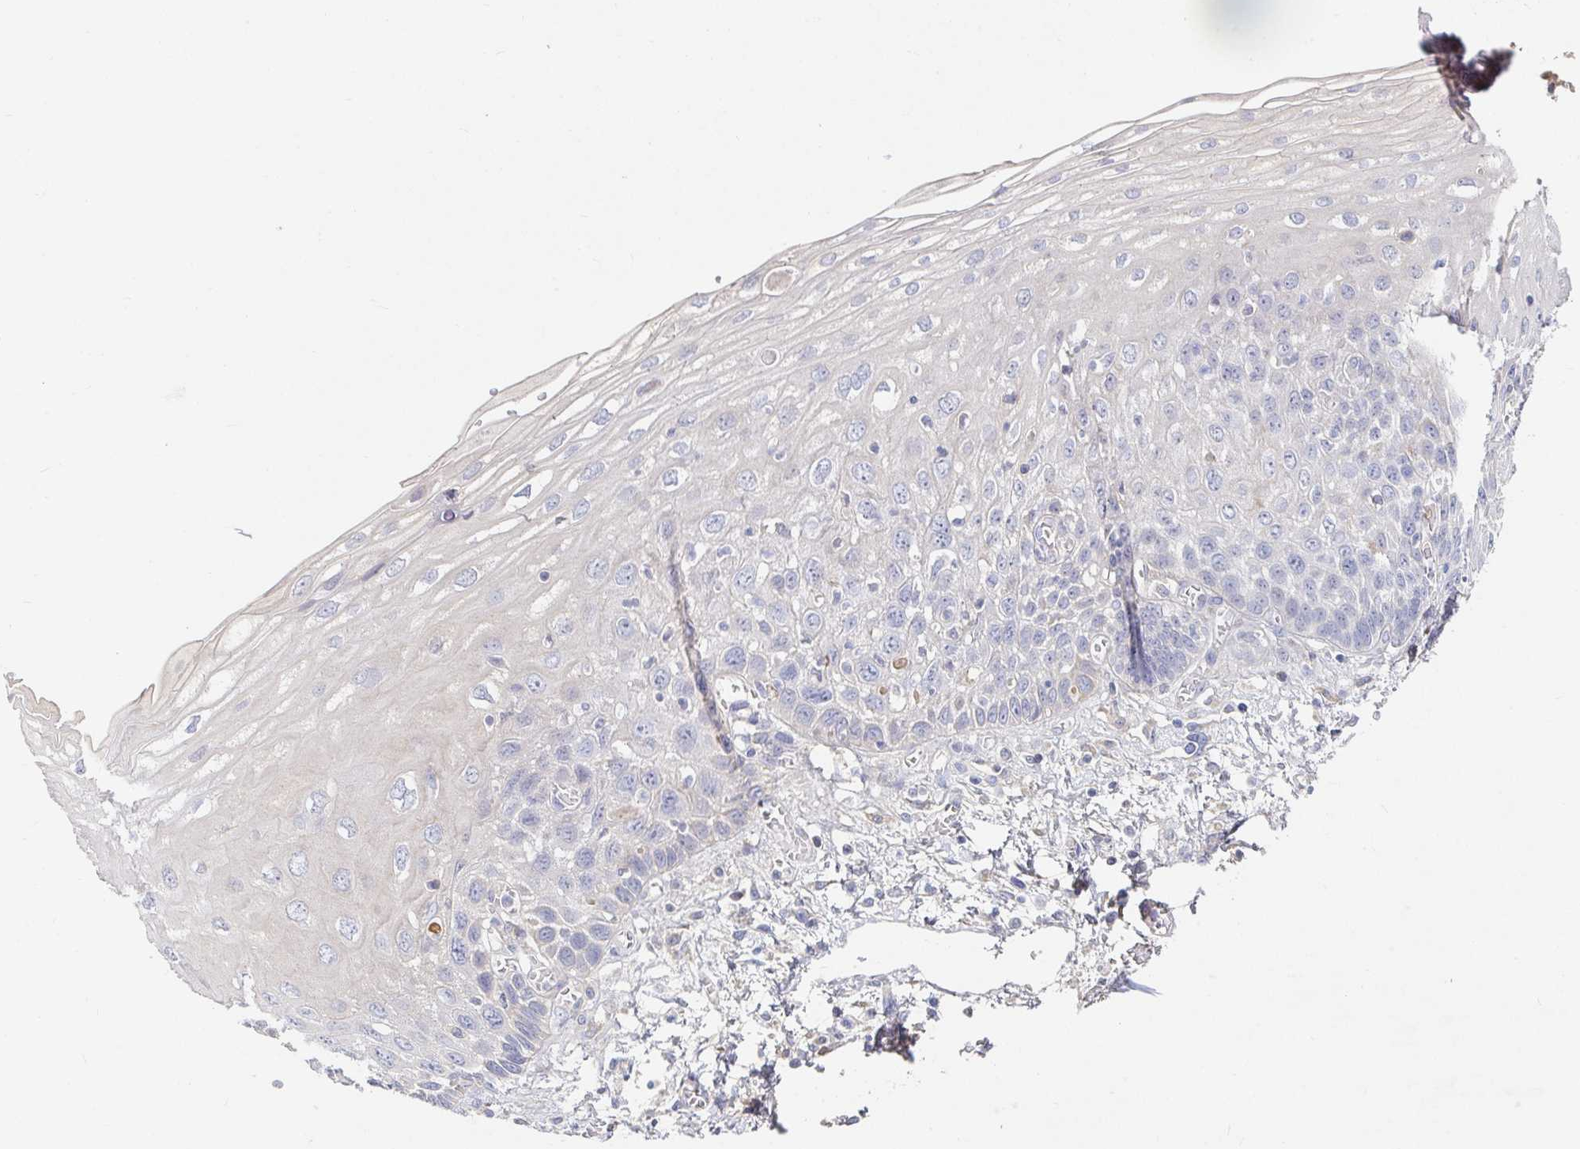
{"staining": {"intensity": "negative", "quantity": "none", "location": "none"}, "tissue": "esophagus", "cell_type": "Squamous epithelial cells", "image_type": "normal", "snomed": [{"axis": "morphology", "description": "Normal tissue, NOS"}, {"axis": "morphology", "description": "Adenocarcinoma, NOS"}, {"axis": "topography", "description": "Esophagus"}], "caption": "Immunohistochemistry of benign human esophagus reveals no expression in squamous epithelial cells.", "gene": "NME9", "patient": {"sex": "male", "age": 81}}